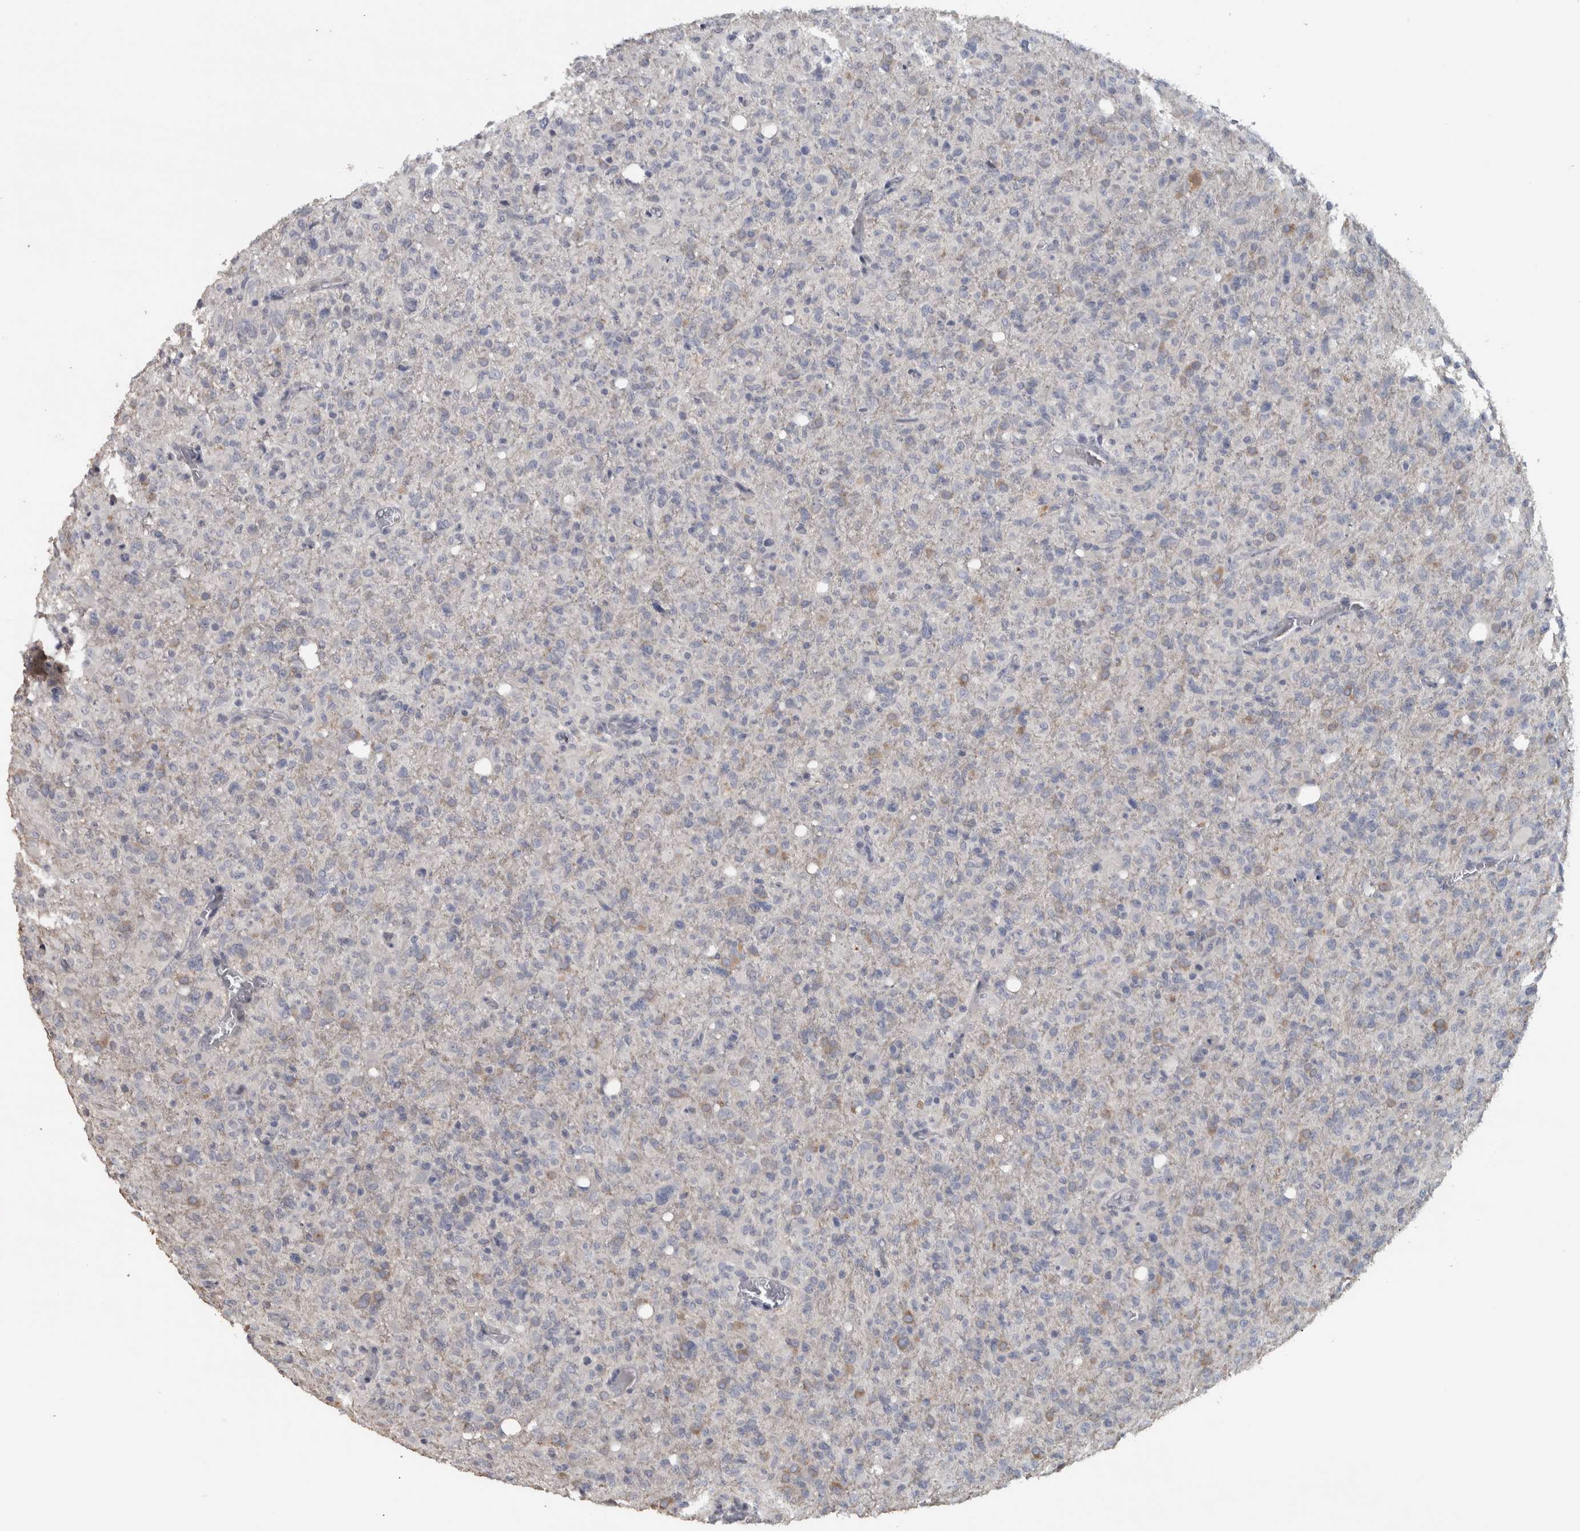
{"staining": {"intensity": "negative", "quantity": "none", "location": "none"}, "tissue": "glioma", "cell_type": "Tumor cells", "image_type": "cancer", "snomed": [{"axis": "morphology", "description": "Glioma, malignant, High grade"}, {"axis": "topography", "description": "Brain"}], "caption": "Tumor cells are negative for brown protein staining in malignant high-grade glioma.", "gene": "NECAB1", "patient": {"sex": "female", "age": 57}}